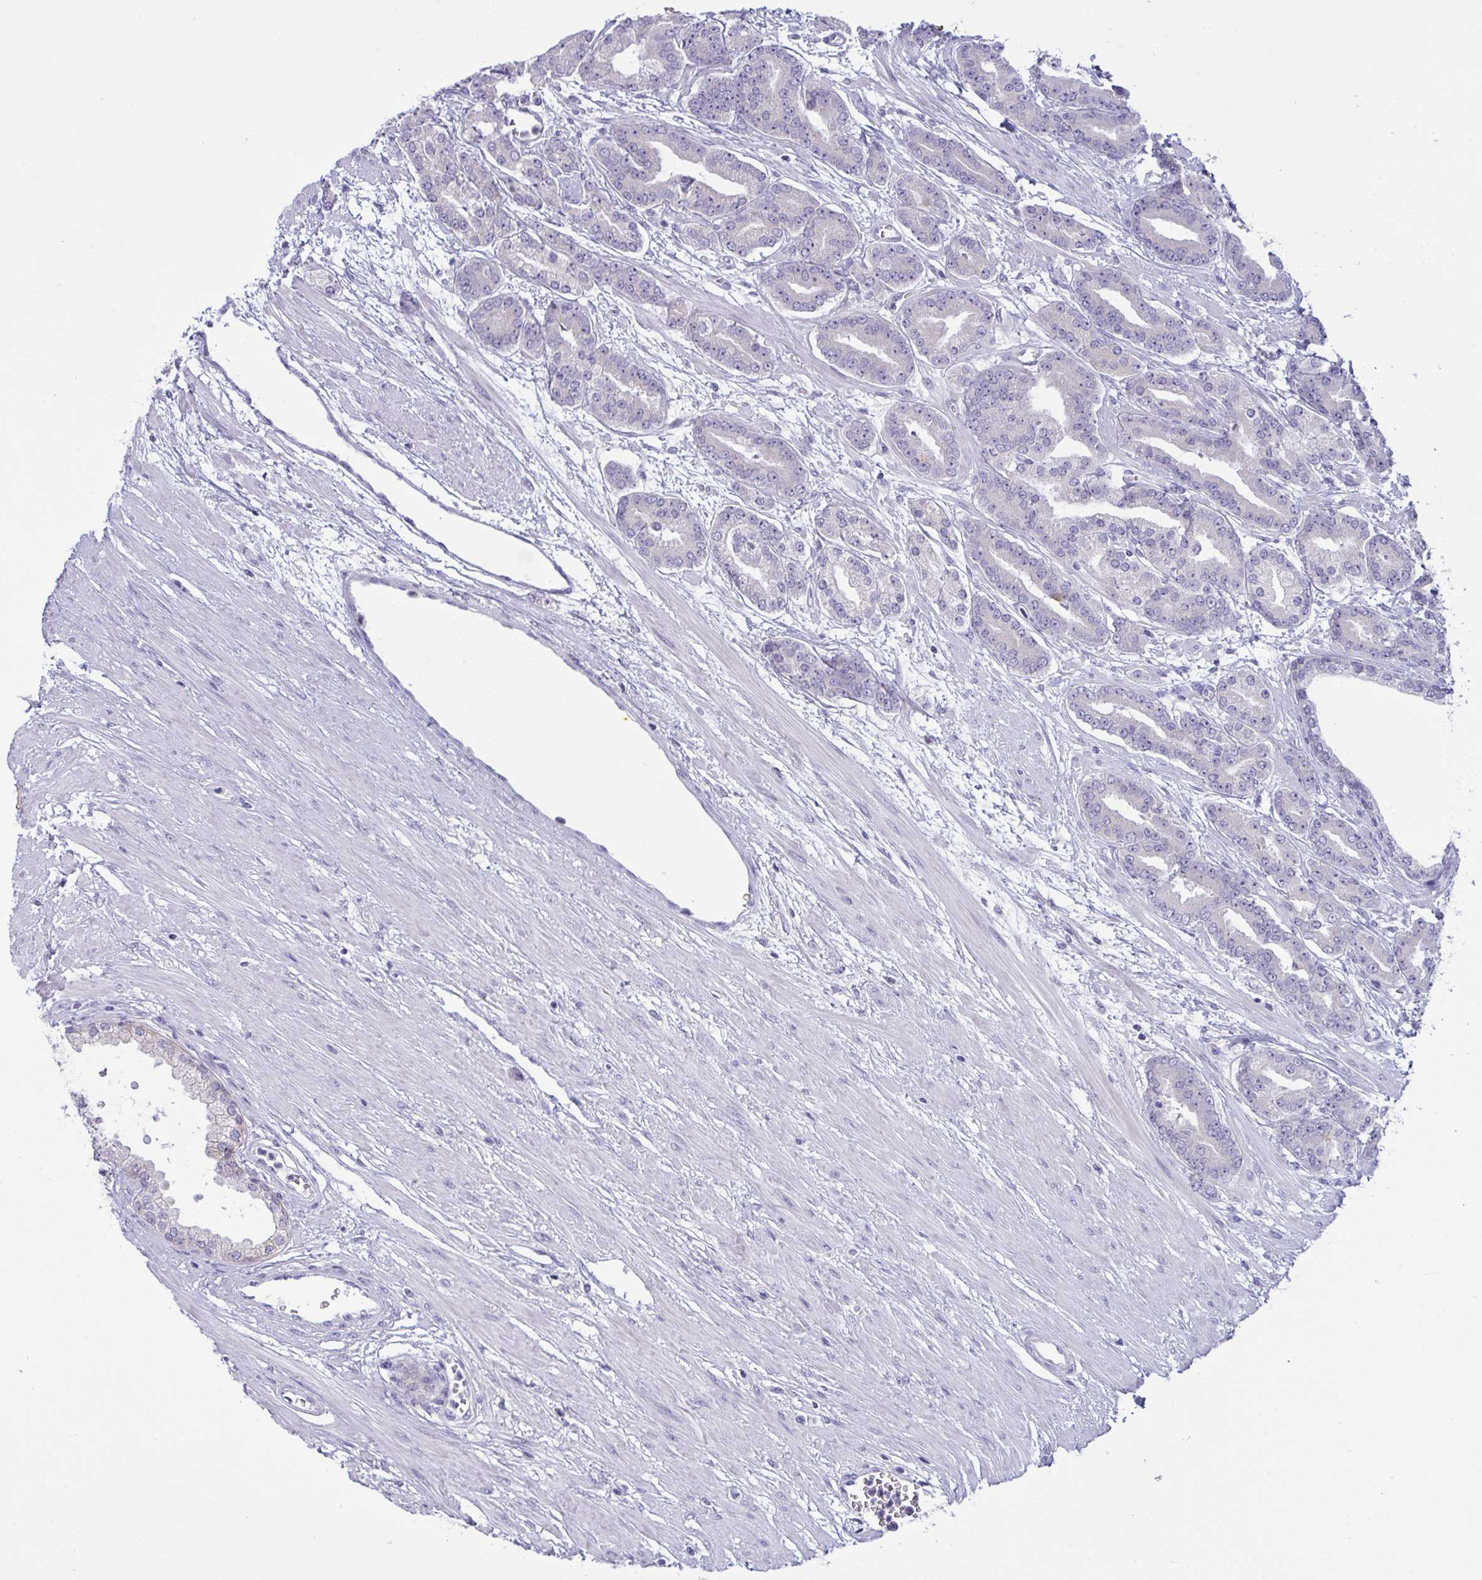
{"staining": {"intensity": "negative", "quantity": "none", "location": "none"}, "tissue": "prostate cancer", "cell_type": "Tumor cells", "image_type": "cancer", "snomed": [{"axis": "morphology", "description": "Adenocarcinoma, High grade"}, {"axis": "topography", "description": "Prostate"}], "caption": "Immunohistochemistry (IHC) photomicrograph of neoplastic tissue: human prostate cancer stained with DAB (3,3'-diaminobenzidine) reveals no significant protein positivity in tumor cells.", "gene": "TENT5D", "patient": {"sex": "male", "age": 60}}